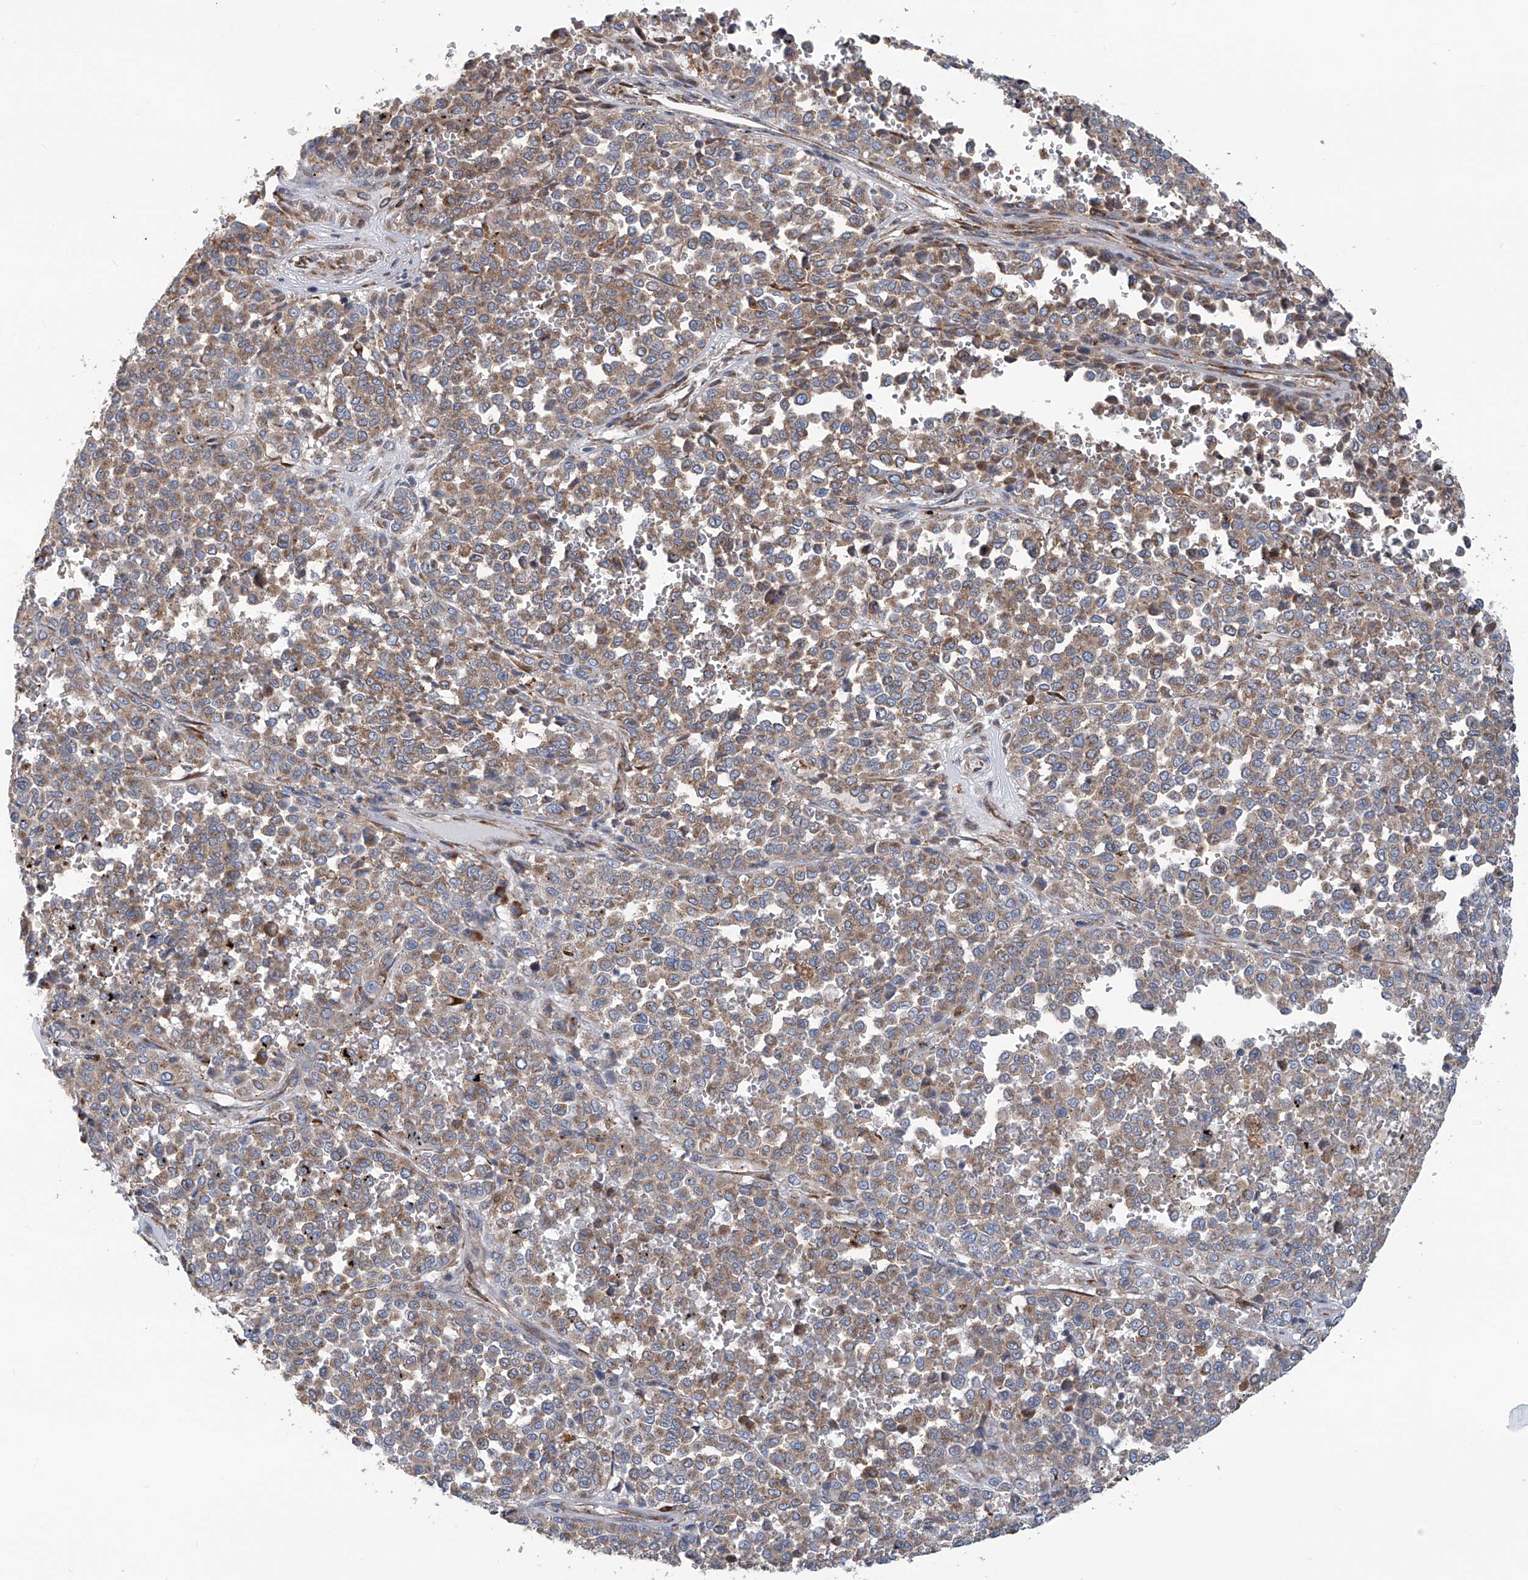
{"staining": {"intensity": "moderate", "quantity": ">75%", "location": "cytoplasmic/membranous"}, "tissue": "melanoma", "cell_type": "Tumor cells", "image_type": "cancer", "snomed": [{"axis": "morphology", "description": "Malignant melanoma, Metastatic site"}, {"axis": "topography", "description": "Pancreas"}], "caption": "Immunohistochemical staining of human melanoma exhibits medium levels of moderate cytoplasmic/membranous expression in approximately >75% of tumor cells.", "gene": "SENP2", "patient": {"sex": "female", "age": 30}}